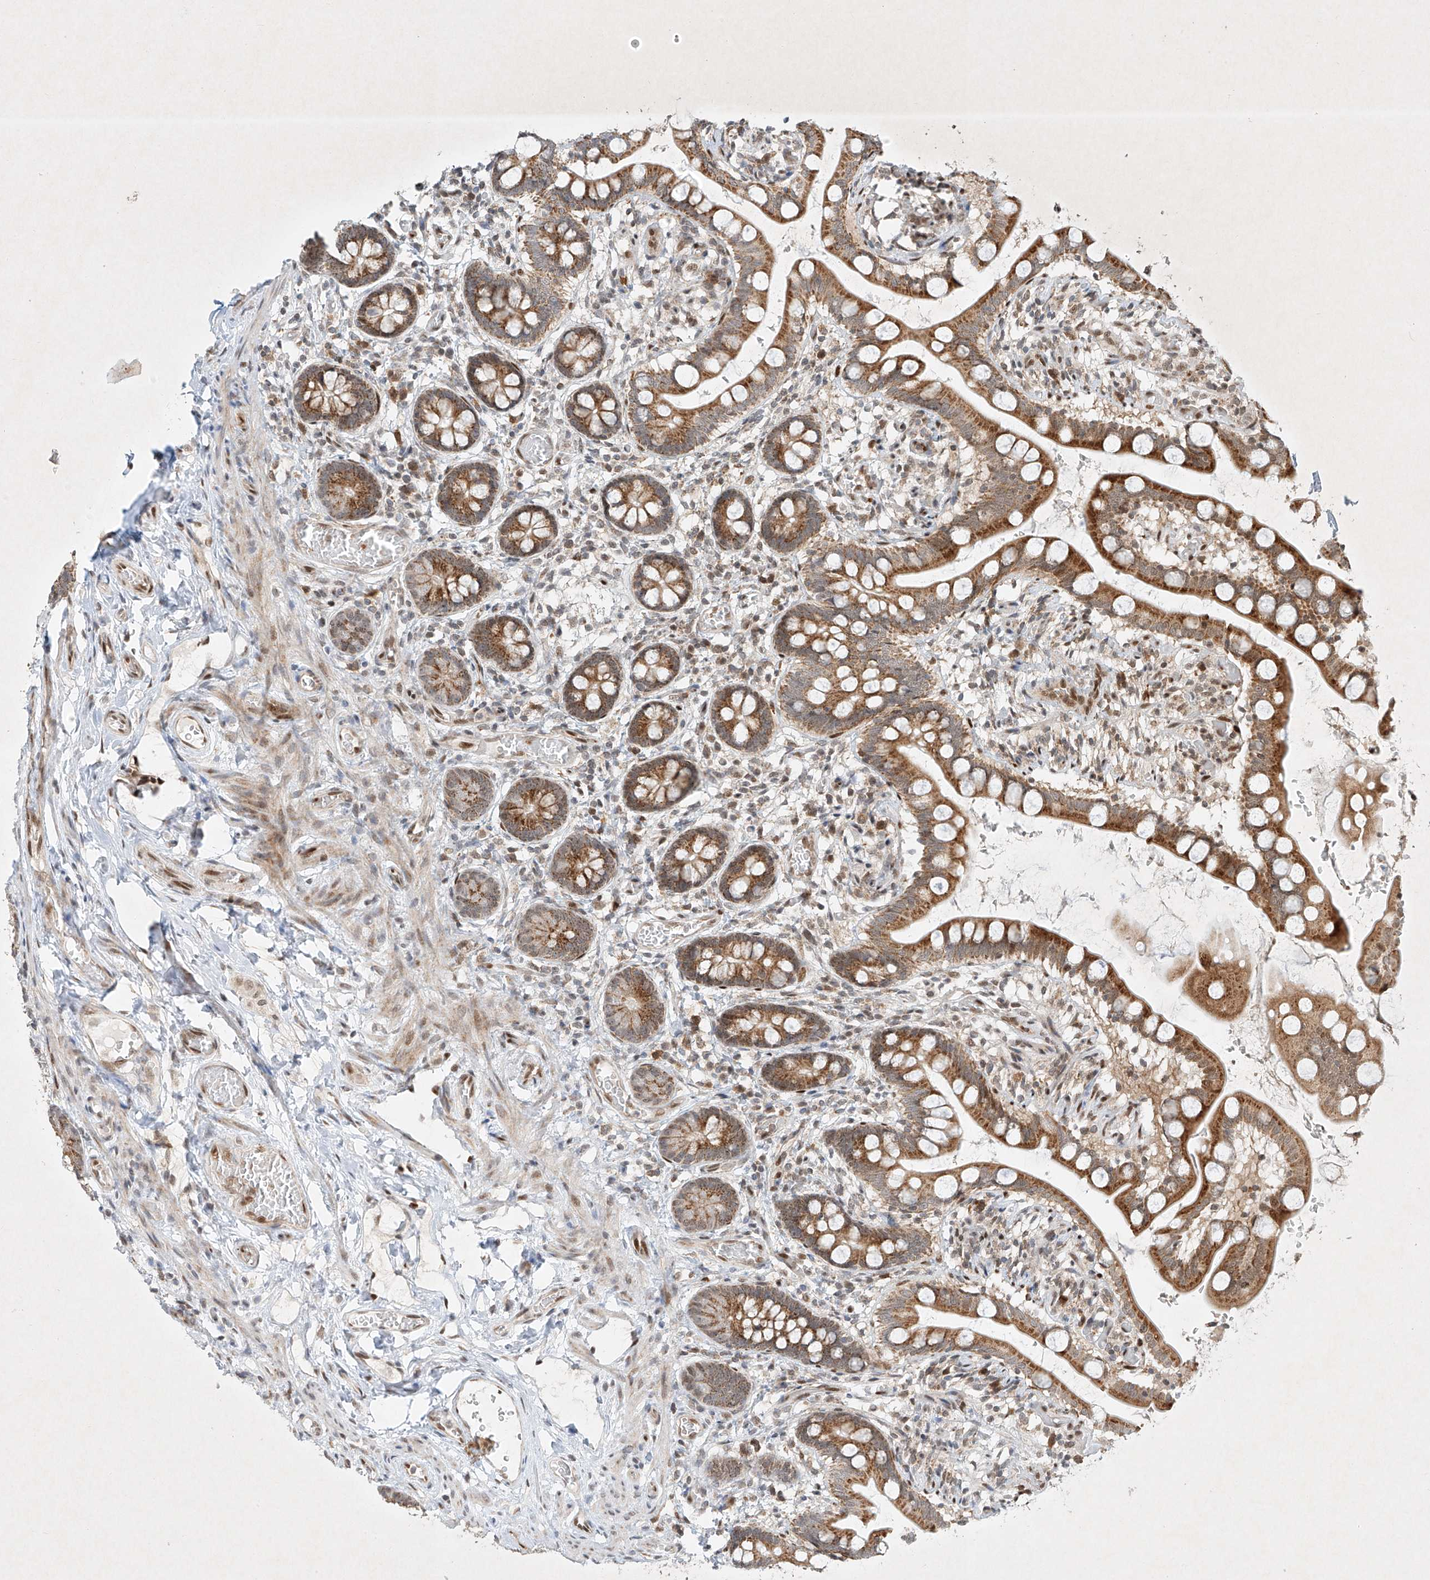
{"staining": {"intensity": "moderate", "quantity": ">75%", "location": "cytoplasmic/membranous"}, "tissue": "small intestine", "cell_type": "Glandular cells", "image_type": "normal", "snomed": [{"axis": "morphology", "description": "Normal tissue, NOS"}, {"axis": "topography", "description": "Small intestine"}], "caption": "This micrograph reveals IHC staining of normal human small intestine, with medium moderate cytoplasmic/membranous expression in approximately >75% of glandular cells.", "gene": "EPG5", "patient": {"sex": "male", "age": 52}}